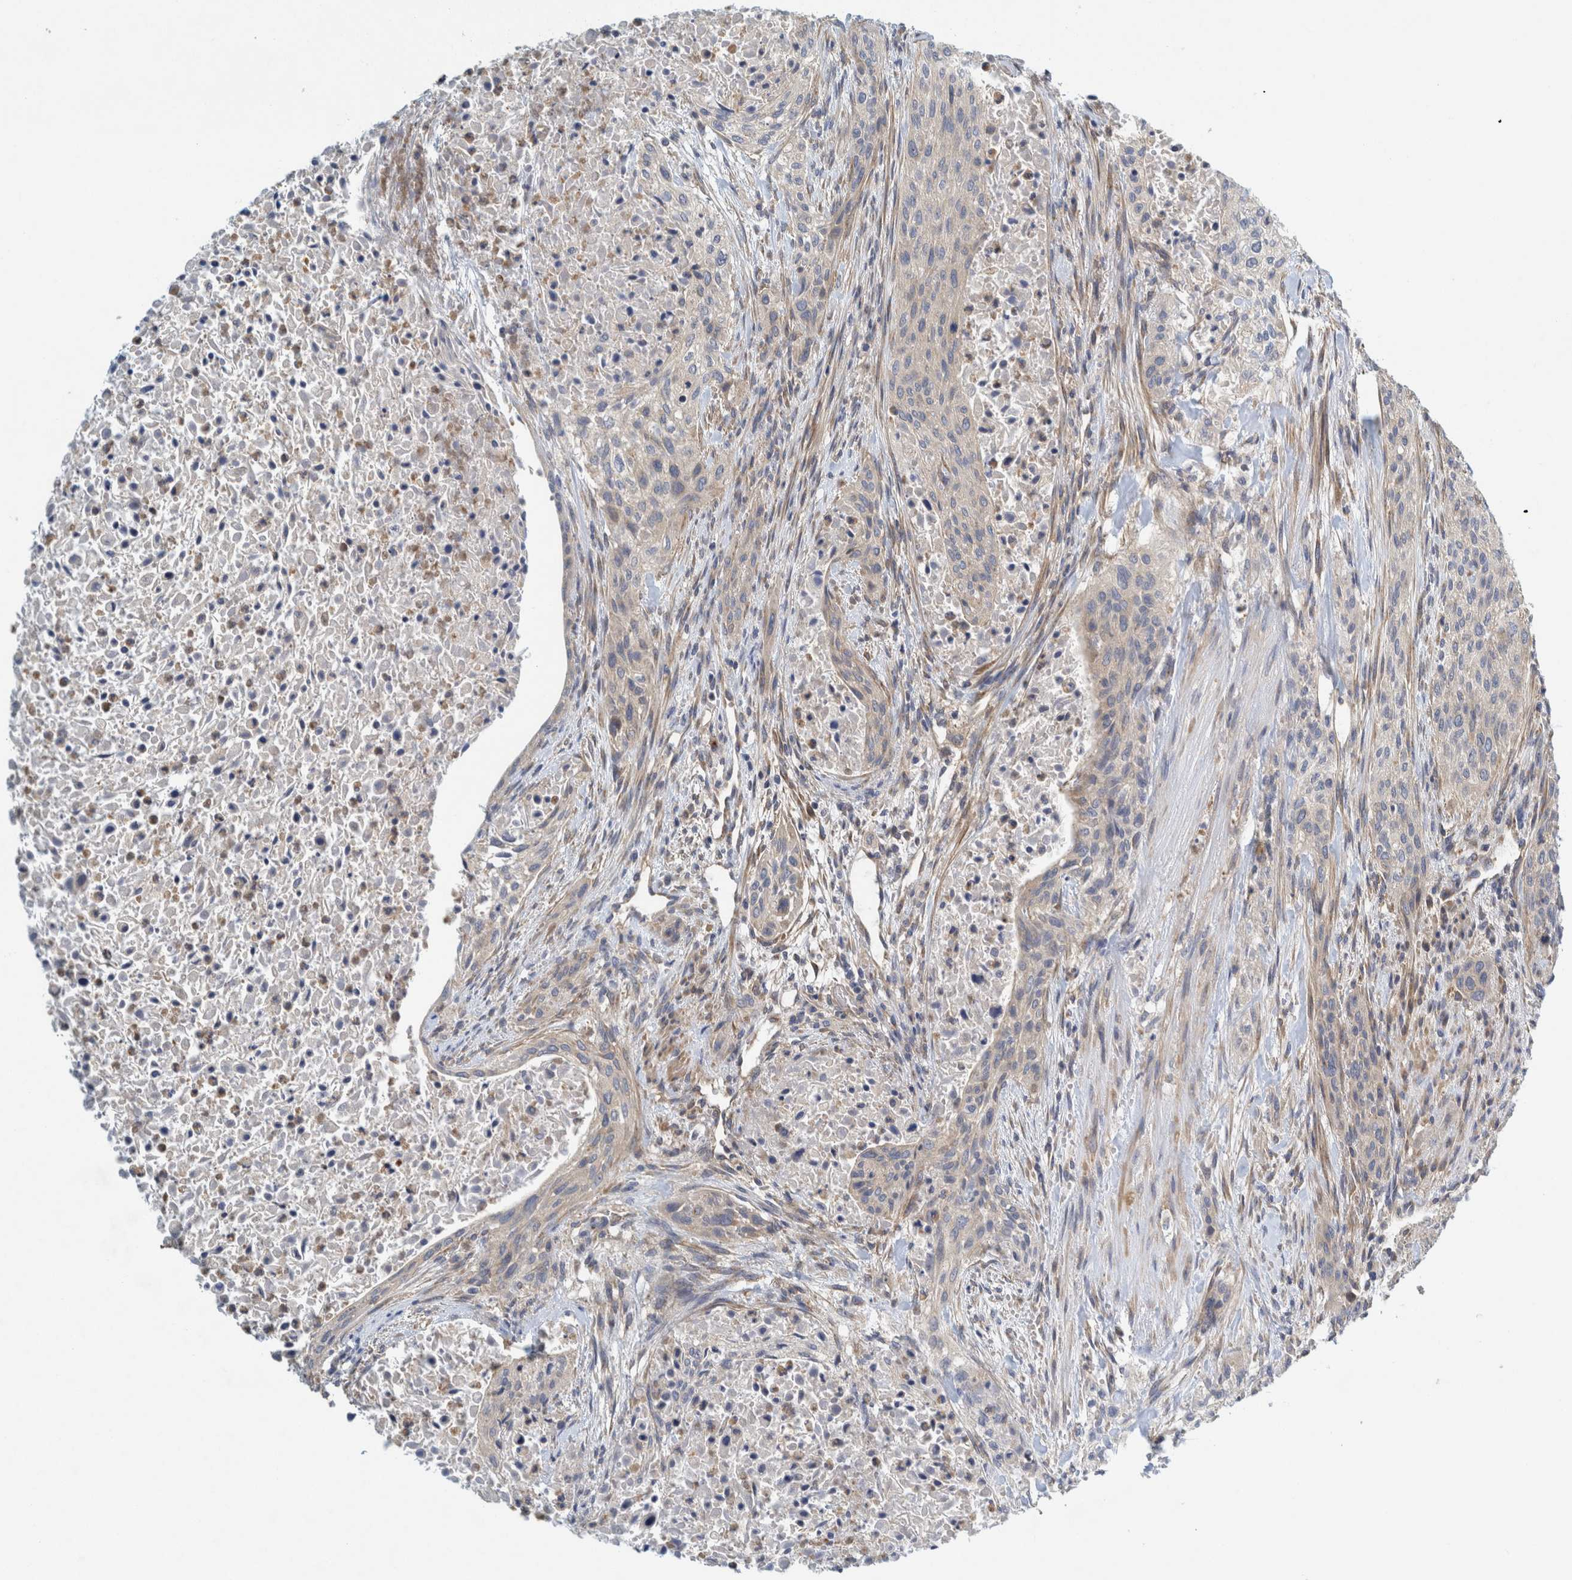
{"staining": {"intensity": "negative", "quantity": "none", "location": "none"}, "tissue": "urothelial cancer", "cell_type": "Tumor cells", "image_type": "cancer", "snomed": [{"axis": "morphology", "description": "Urothelial carcinoma, Low grade"}, {"axis": "morphology", "description": "Urothelial carcinoma, High grade"}, {"axis": "topography", "description": "Urinary bladder"}], "caption": "Micrograph shows no protein staining in tumor cells of urothelial carcinoma (high-grade) tissue.", "gene": "ZNF324B", "patient": {"sex": "male", "age": 35}}